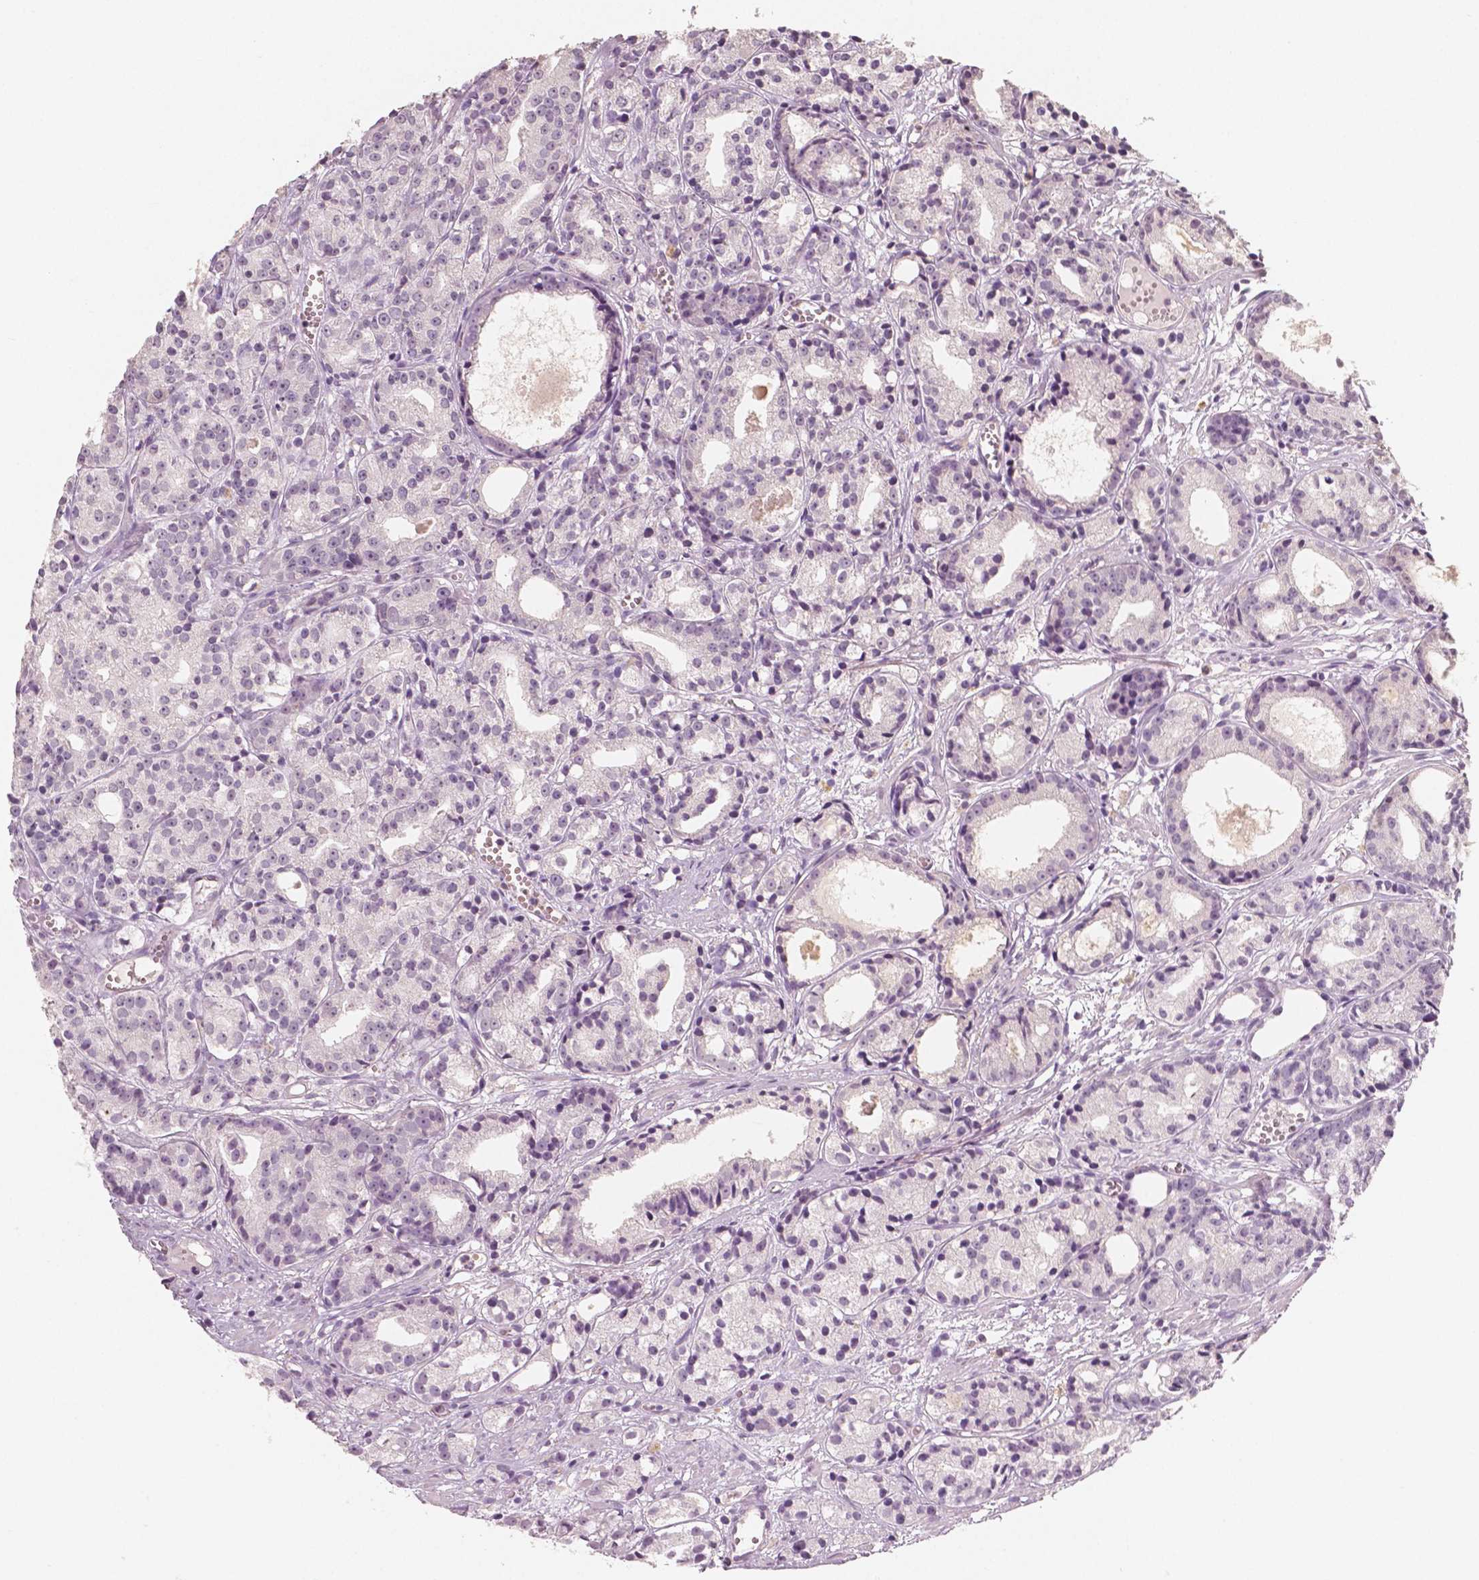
{"staining": {"intensity": "negative", "quantity": "none", "location": "none"}, "tissue": "prostate cancer", "cell_type": "Tumor cells", "image_type": "cancer", "snomed": [{"axis": "morphology", "description": "Adenocarcinoma, Medium grade"}, {"axis": "topography", "description": "Prostate"}], "caption": "DAB immunohistochemical staining of prostate medium-grade adenocarcinoma displays no significant positivity in tumor cells.", "gene": "RNASE7", "patient": {"sex": "male", "age": 74}}